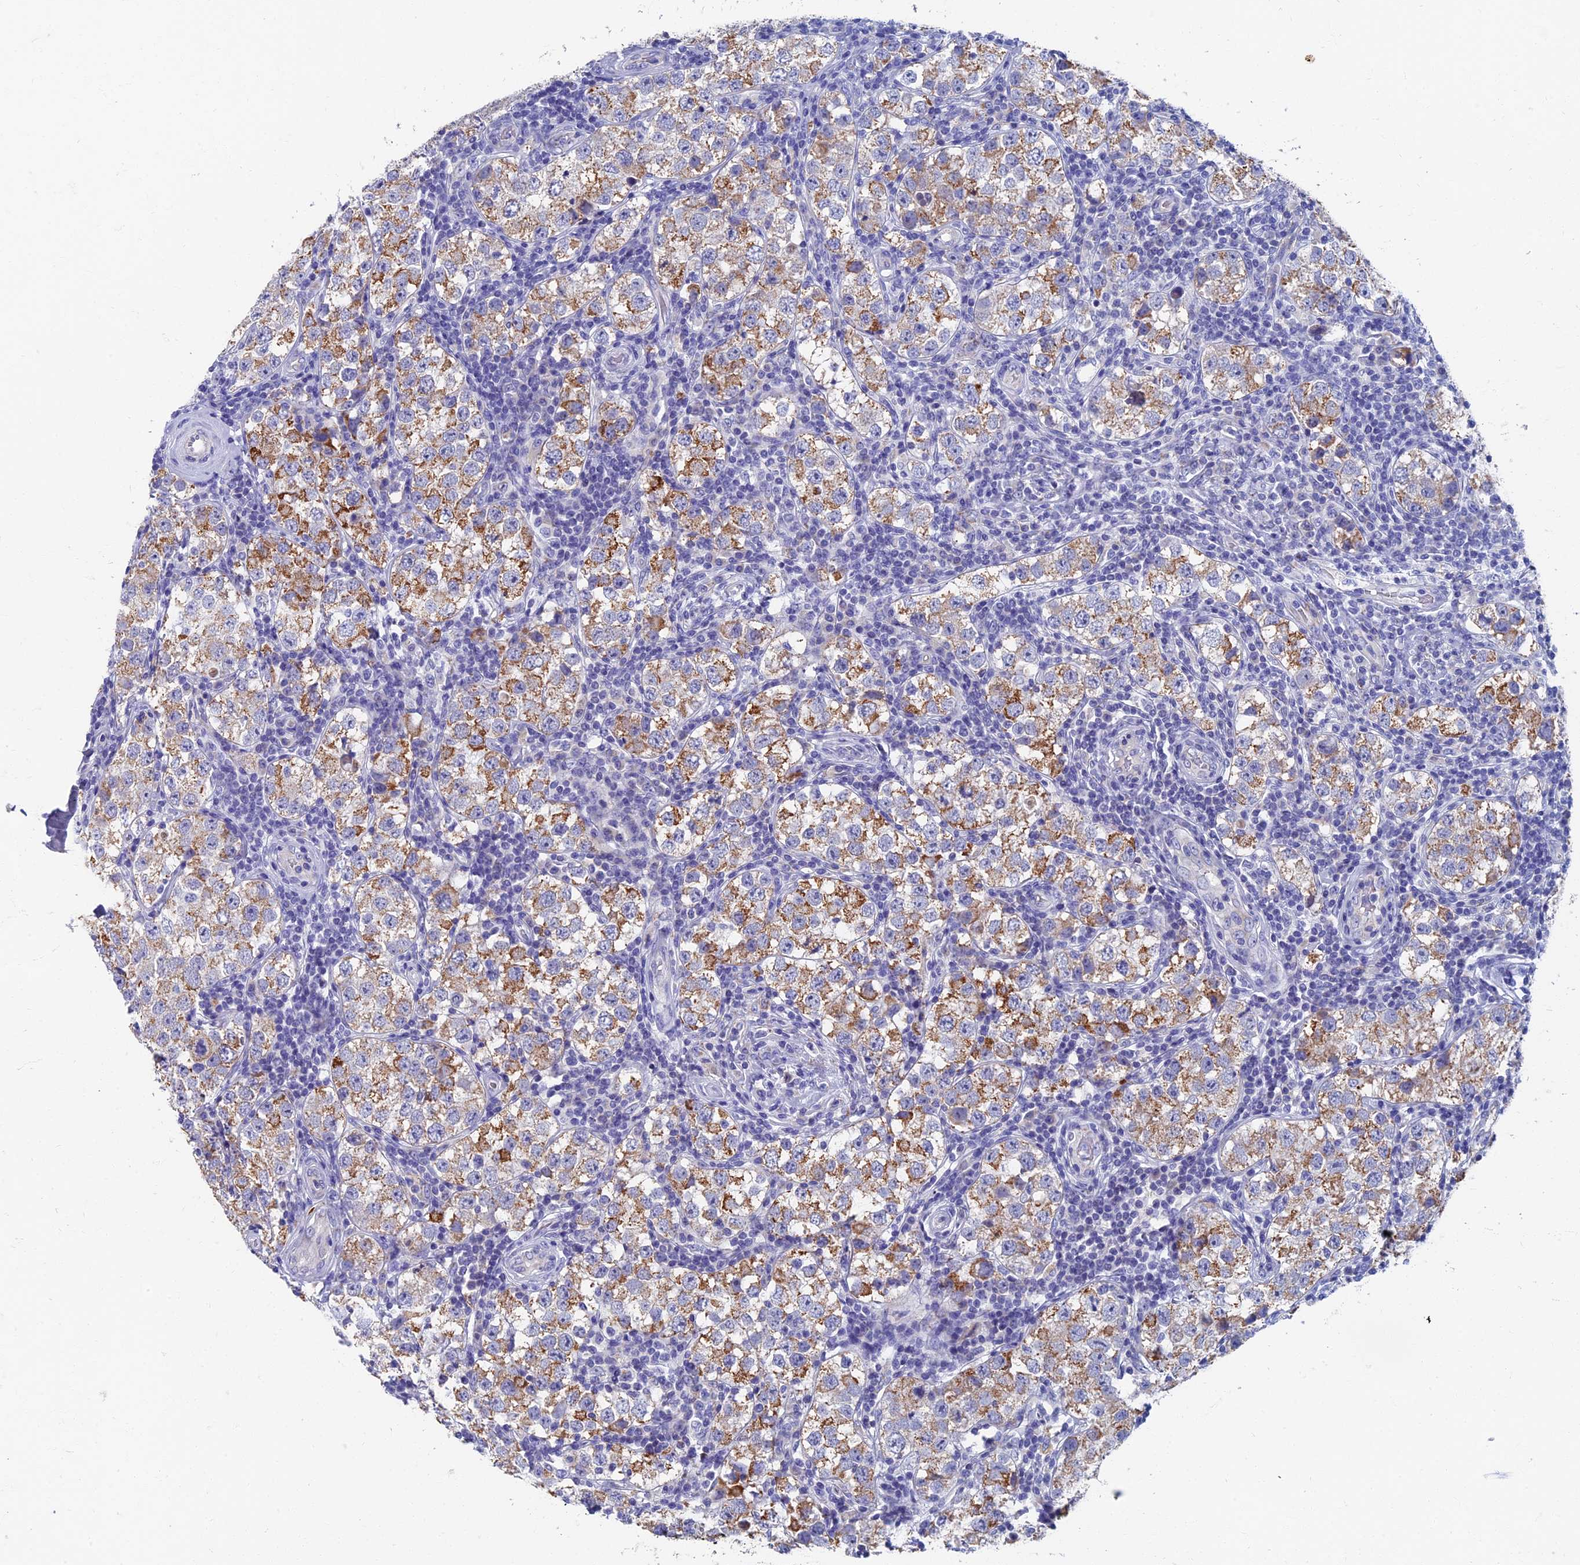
{"staining": {"intensity": "moderate", "quantity": "25%-75%", "location": "cytoplasmic/membranous"}, "tissue": "testis cancer", "cell_type": "Tumor cells", "image_type": "cancer", "snomed": [{"axis": "morphology", "description": "Seminoma, NOS"}, {"axis": "topography", "description": "Testis"}], "caption": "Immunohistochemical staining of human testis cancer displays moderate cytoplasmic/membranous protein staining in about 25%-75% of tumor cells. Nuclei are stained in blue.", "gene": "OAT", "patient": {"sex": "male", "age": 34}}